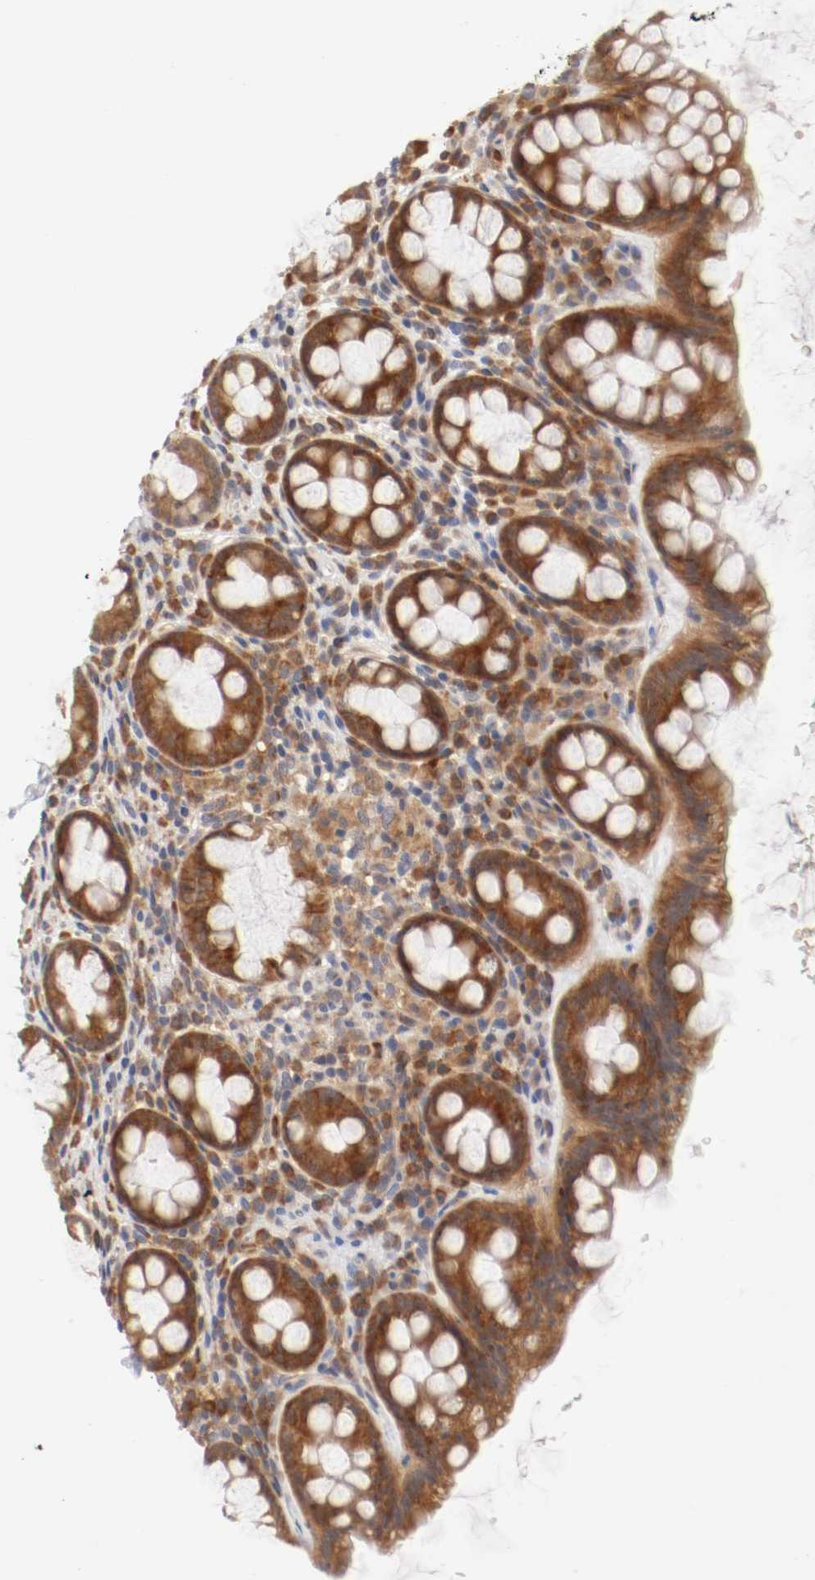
{"staining": {"intensity": "strong", "quantity": ">75%", "location": "cytoplasmic/membranous"}, "tissue": "rectum", "cell_type": "Glandular cells", "image_type": "normal", "snomed": [{"axis": "morphology", "description": "Normal tissue, NOS"}, {"axis": "topography", "description": "Rectum"}], "caption": "Immunohistochemical staining of benign human rectum demonstrates >75% levels of strong cytoplasmic/membranous protein expression in about >75% of glandular cells.", "gene": "FKBP3", "patient": {"sex": "male", "age": 92}}